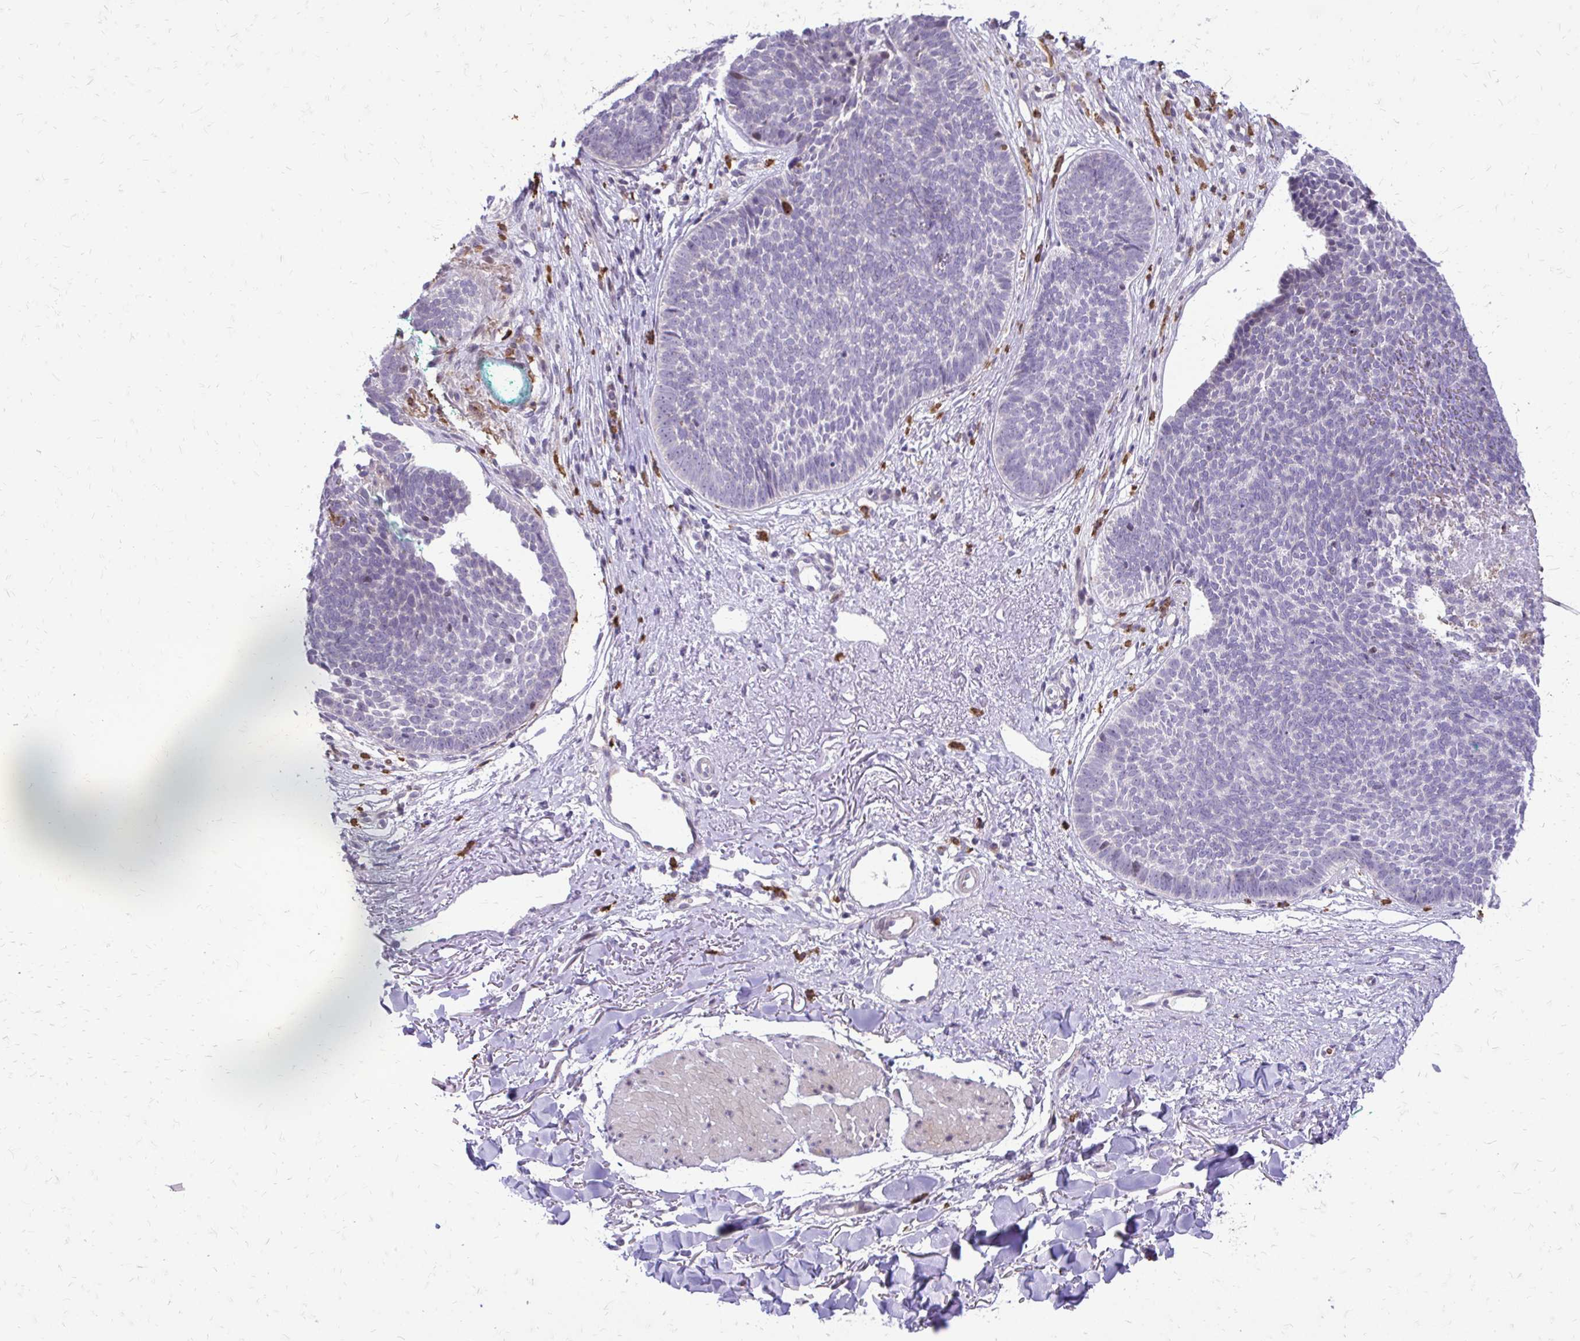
{"staining": {"intensity": "negative", "quantity": "none", "location": "none"}, "tissue": "skin cancer", "cell_type": "Tumor cells", "image_type": "cancer", "snomed": [{"axis": "morphology", "description": "Basal cell carcinoma"}, {"axis": "topography", "description": "Skin"}, {"axis": "topography", "description": "Skin of neck"}, {"axis": "topography", "description": "Skin of shoulder"}, {"axis": "topography", "description": "Skin of back"}], "caption": "An immunohistochemistry (IHC) micrograph of skin cancer (basal cell carcinoma) is shown. There is no staining in tumor cells of skin cancer (basal cell carcinoma).", "gene": "FUNDC2", "patient": {"sex": "male", "age": 80}}